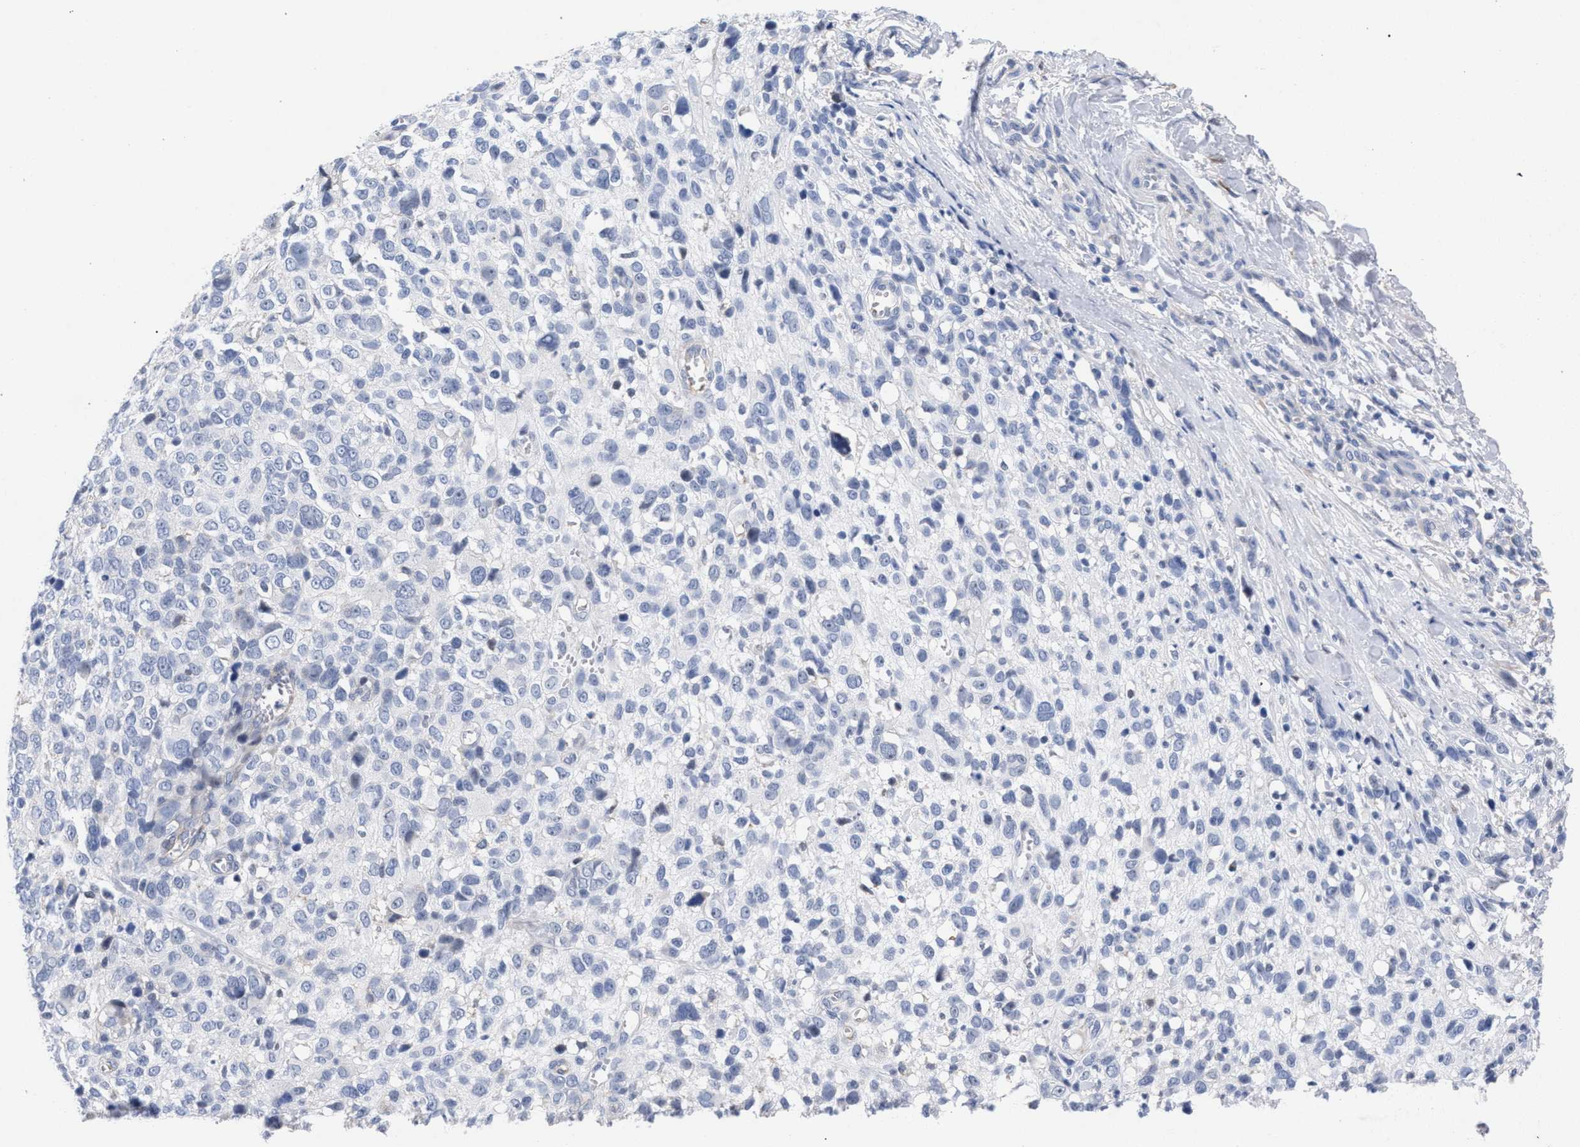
{"staining": {"intensity": "negative", "quantity": "none", "location": "none"}, "tissue": "melanoma", "cell_type": "Tumor cells", "image_type": "cancer", "snomed": [{"axis": "morphology", "description": "Malignant melanoma, NOS"}, {"axis": "topography", "description": "Skin"}], "caption": "Protein analysis of melanoma demonstrates no significant positivity in tumor cells. (Stains: DAB (3,3'-diaminobenzidine) immunohistochemistry with hematoxylin counter stain, Microscopy: brightfield microscopy at high magnification).", "gene": "FHOD3", "patient": {"sex": "female", "age": 55}}